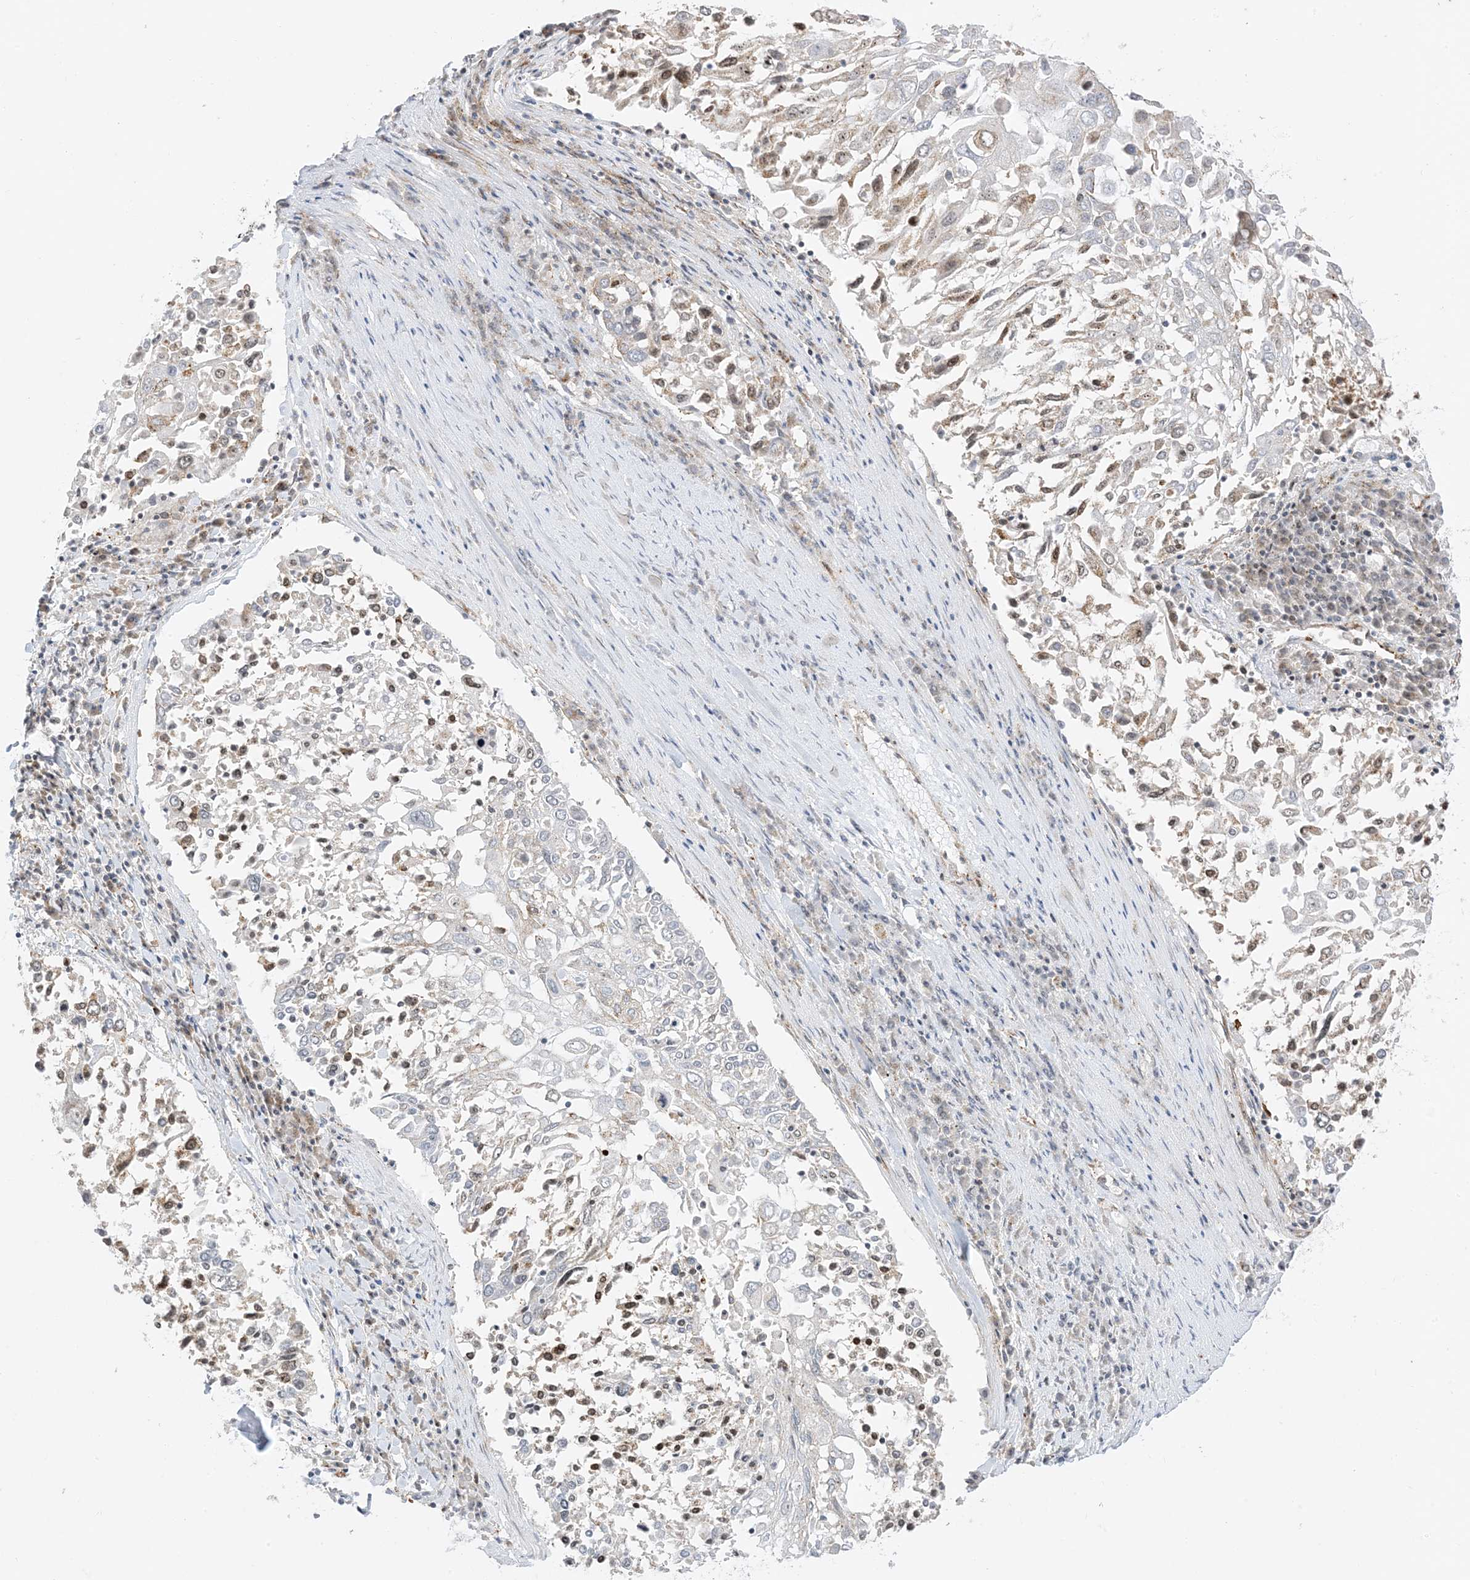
{"staining": {"intensity": "weak", "quantity": "<25%", "location": "nuclear"}, "tissue": "lung cancer", "cell_type": "Tumor cells", "image_type": "cancer", "snomed": [{"axis": "morphology", "description": "Squamous cell carcinoma, NOS"}, {"axis": "topography", "description": "Lung"}], "caption": "Immunohistochemistry of lung cancer shows no staining in tumor cells.", "gene": "RAC1", "patient": {"sex": "male", "age": 65}}